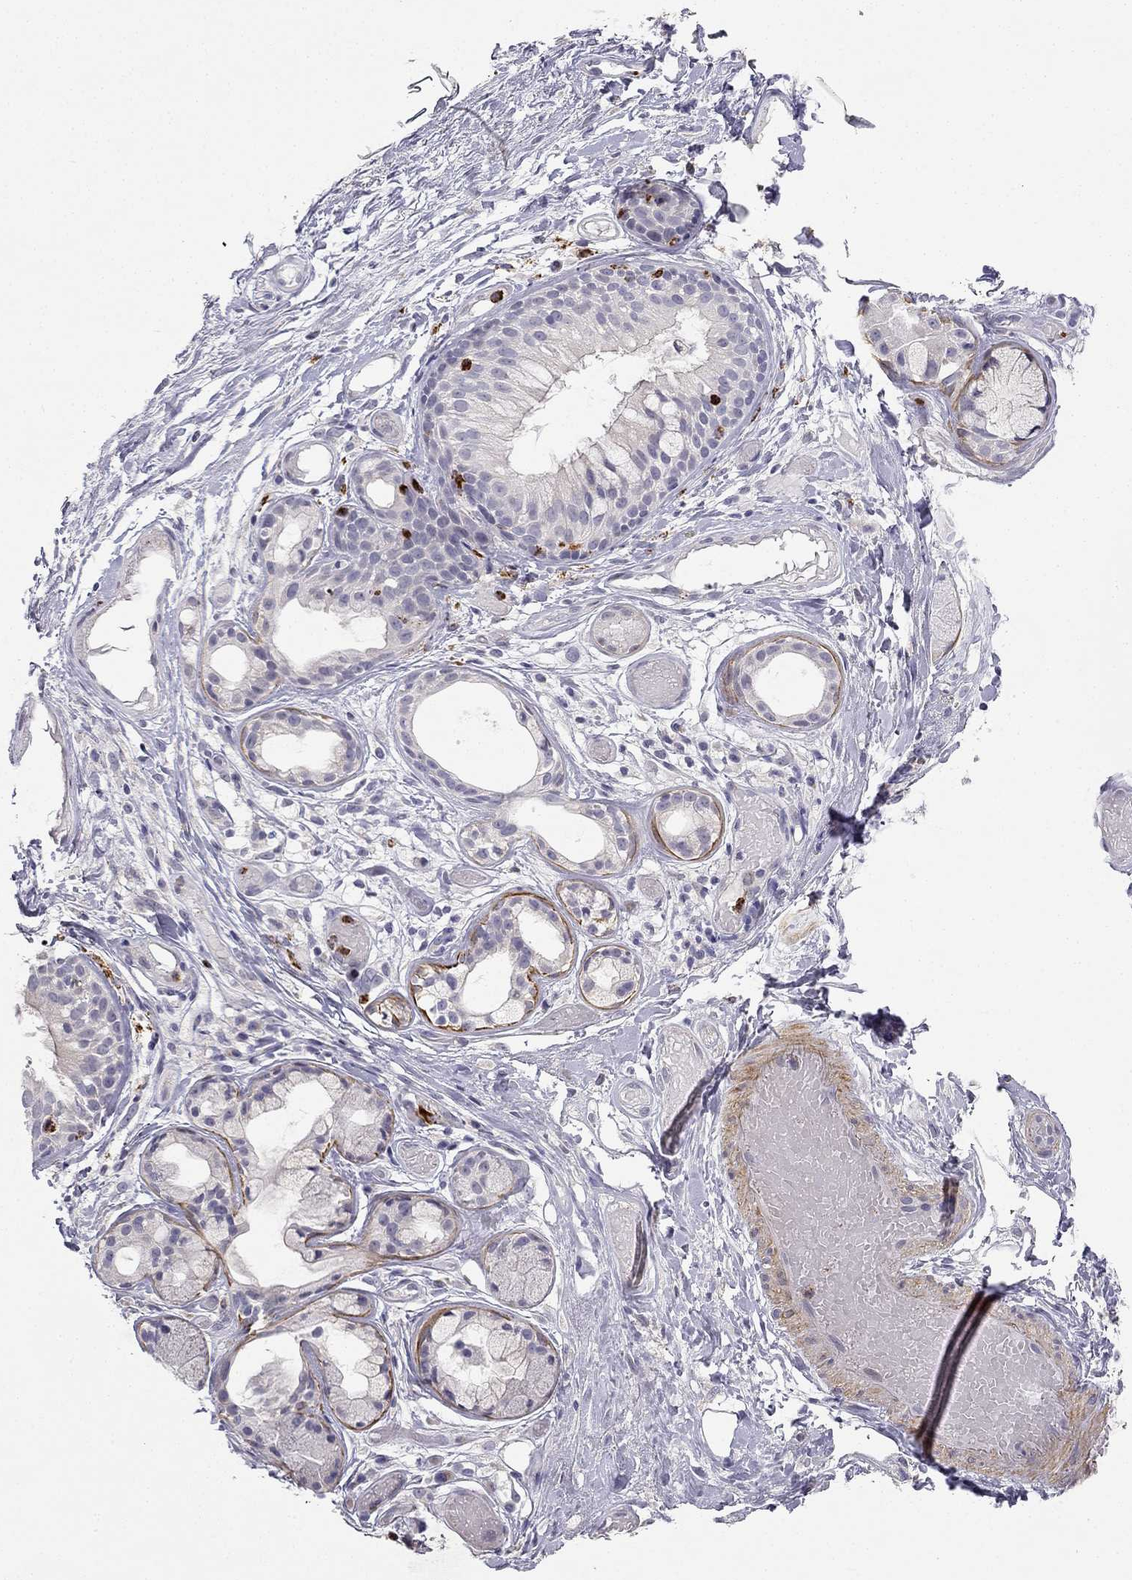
{"staining": {"intensity": "negative", "quantity": "none", "location": "none"}, "tissue": "soft tissue", "cell_type": "Fibroblasts", "image_type": "normal", "snomed": [{"axis": "morphology", "description": "Normal tissue, NOS"}, {"axis": "topography", "description": "Cartilage tissue"}], "caption": "This is a image of immunohistochemistry staining of unremarkable soft tissue, which shows no expression in fibroblasts.", "gene": "C16orf89", "patient": {"sex": "male", "age": 62}}